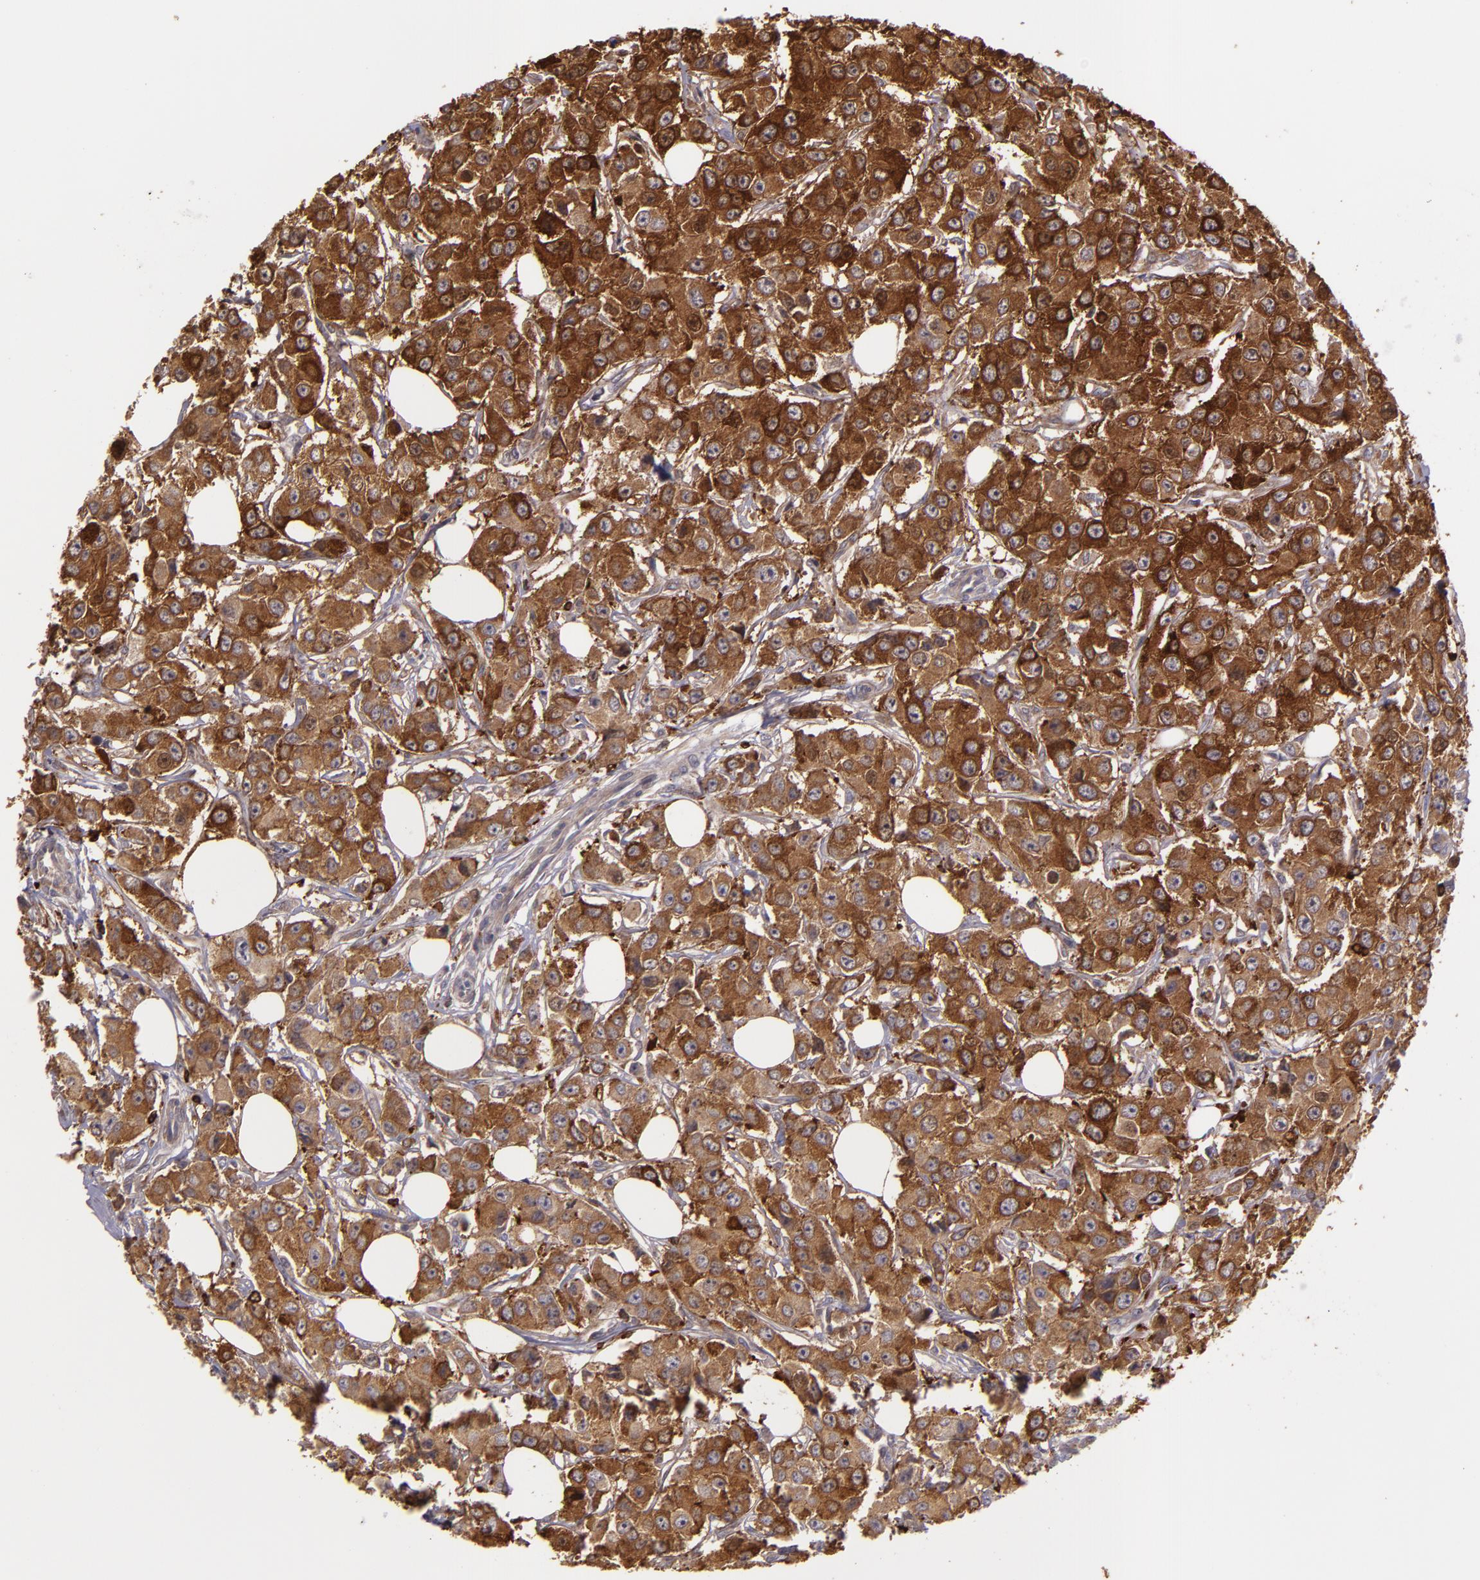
{"staining": {"intensity": "strong", "quantity": ">75%", "location": "cytoplasmic/membranous"}, "tissue": "breast cancer", "cell_type": "Tumor cells", "image_type": "cancer", "snomed": [{"axis": "morphology", "description": "Duct carcinoma"}, {"axis": "topography", "description": "Breast"}], "caption": "Immunohistochemistry (DAB) staining of infiltrating ductal carcinoma (breast) shows strong cytoplasmic/membranous protein staining in about >75% of tumor cells.", "gene": "SLC9A3R1", "patient": {"sex": "female", "age": 58}}